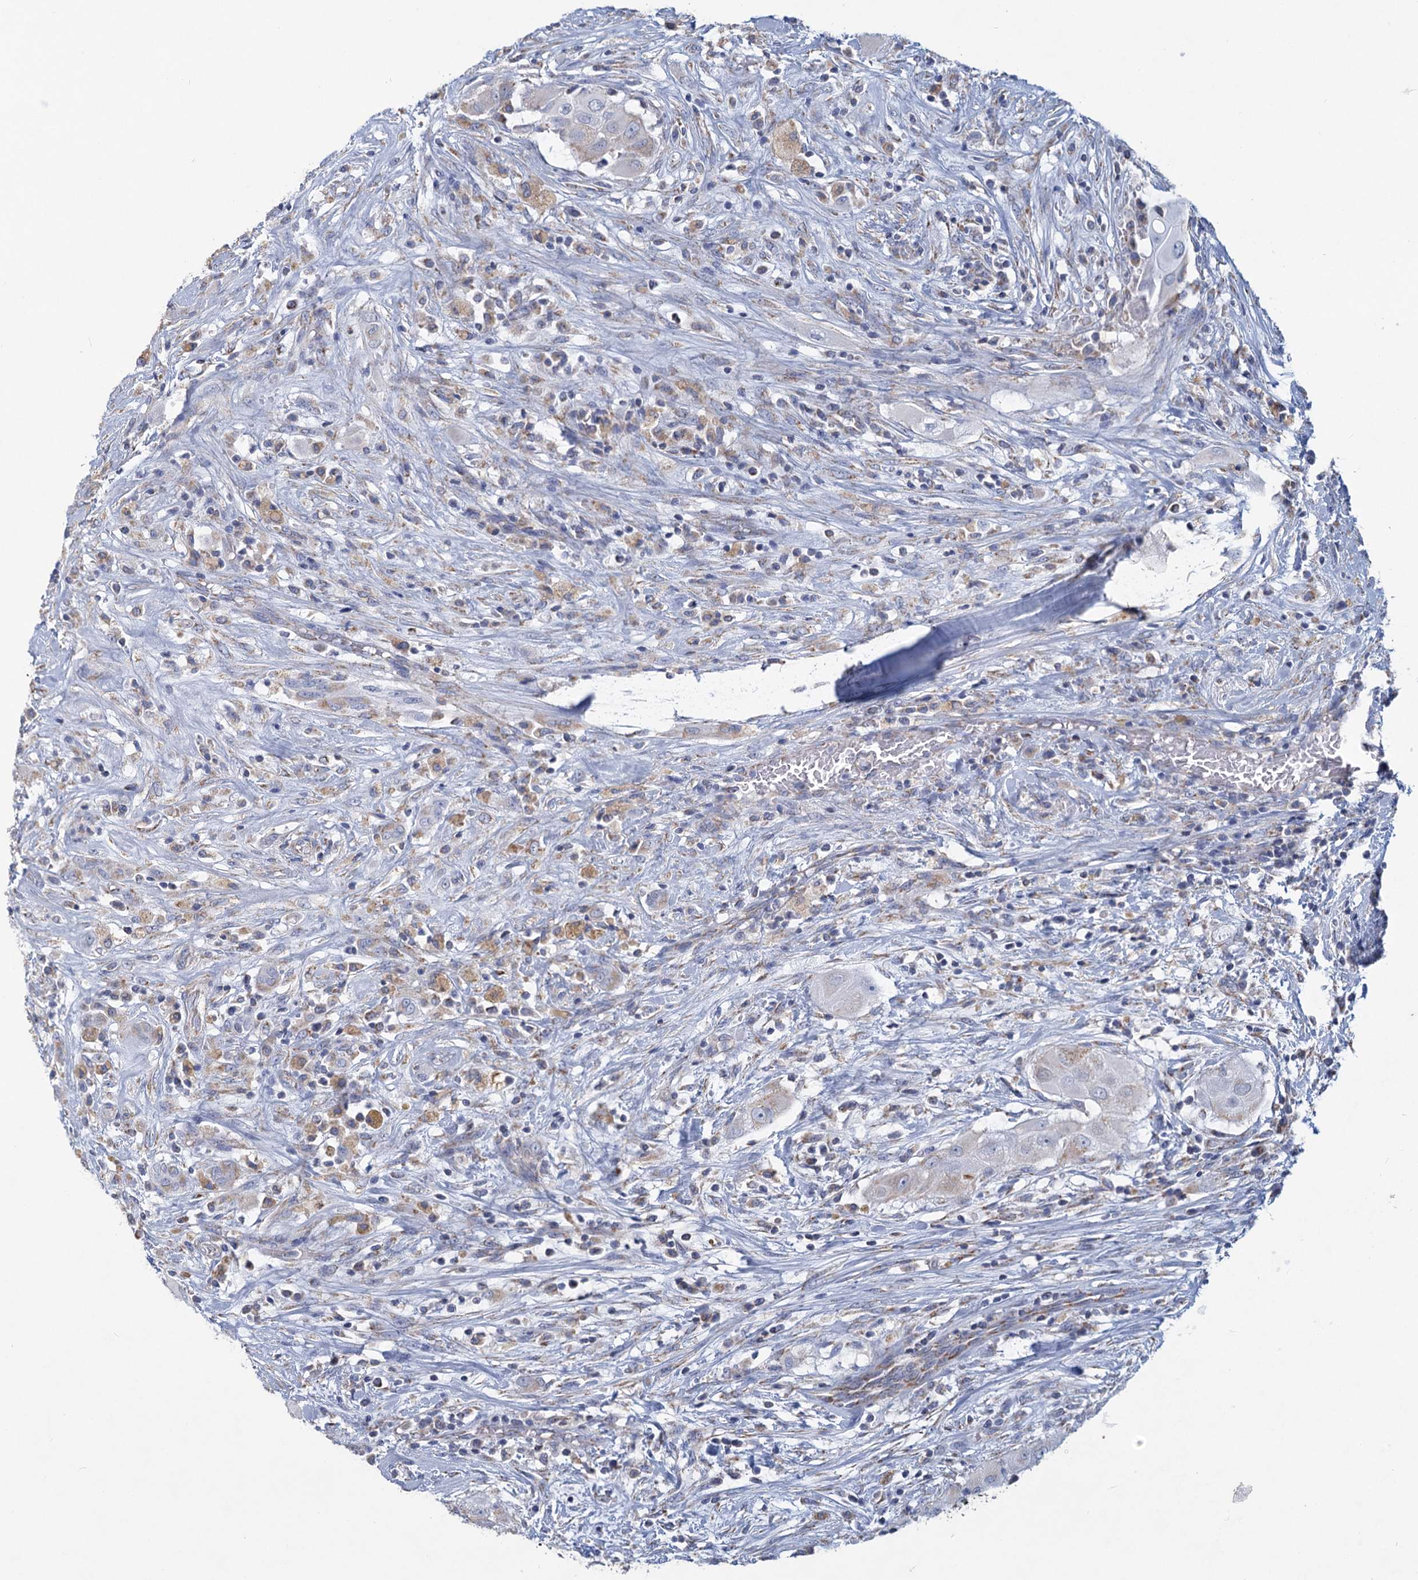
{"staining": {"intensity": "negative", "quantity": "none", "location": "none"}, "tissue": "thyroid cancer", "cell_type": "Tumor cells", "image_type": "cancer", "snomed": [{"axis": "morphology", "description": "Papillary adenocarcinoma, NOS"}, {"axis": "topography", "description": "Thyroid gland"}], "caption": "High power microscopy photomicrograph of an immunohistochemistry (IHC) image of thyroid cancer, revealing no significant staining in tumor cells.", "gene": "NDUFC2", "patient": {"sex": "female", "age": 59}}